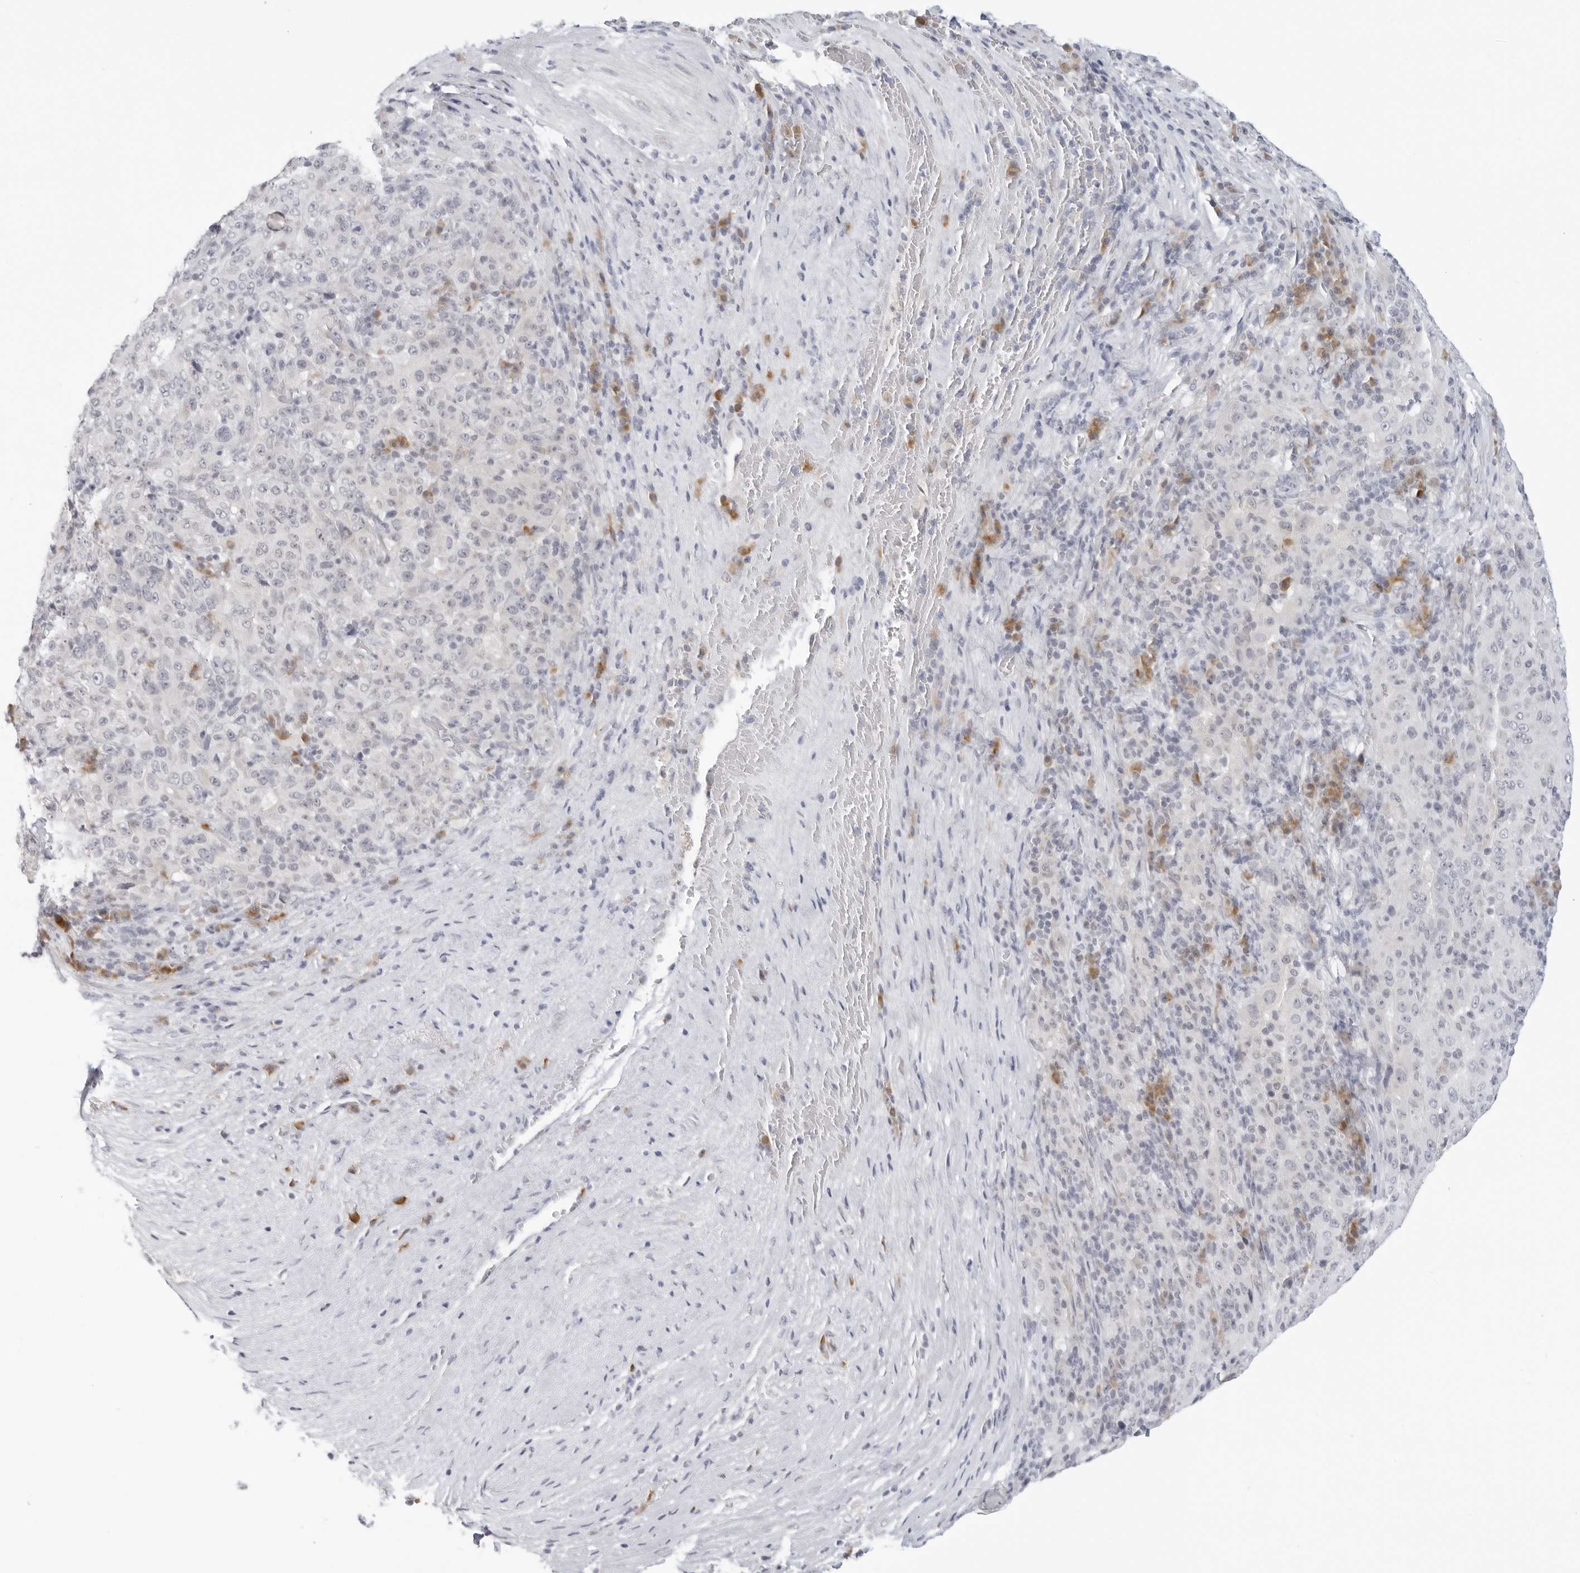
{"staining": {"intensity": "negative", "quantity": "none", "location": "none"}, "tissue": "pancreatic cancer", "cell_type": "Tumor cells", "image_type": "cancer", "snomed": [{"axis": "morphology", "description": "Adenocarcinoma, NOS"}, {"axis": "topography", "description": "Pancreas"}], "caption": "Immunohistochemistry image of neoplastic tissue: pancreatic adenocarcinoma stained with DAB shows no significant protein staining in tumor cells.", "gene": "EDN2", "patient": {"sex": "male", "age": 63}}